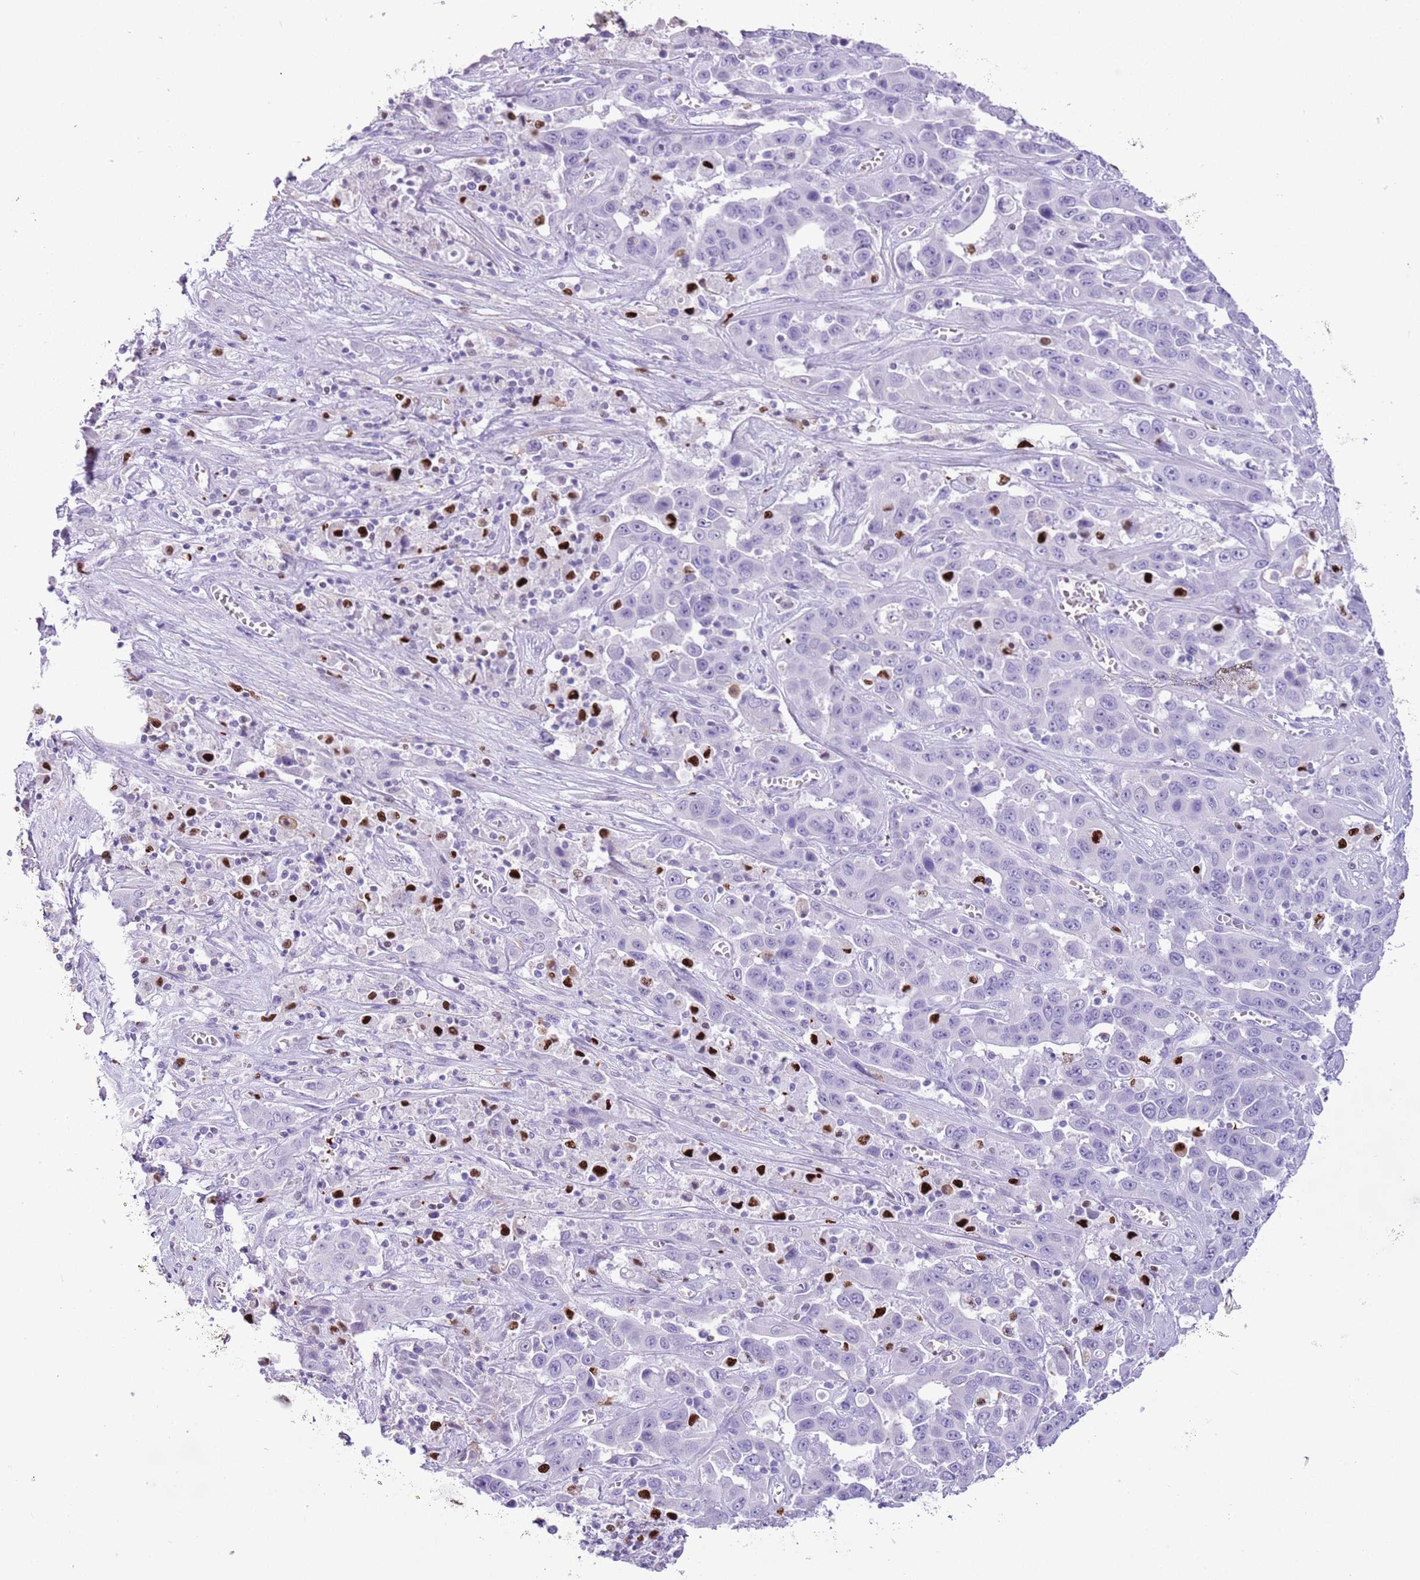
{"staining": {"intensity": "negative", "quantity": "none", "location": "none"}, "tissue": "liver cancer", "cell_type": "Tumor cells", "image_type": "cancer", "snomed": [{"axis": "morphology", "description": "Cholangiocarcinoma"}, {"axis": "topography", "description": "Liver"}], "caption": "Immunohistochemistry photomicrograph of neoplastic tissue: liver cholangiocarcinoma stained with DAB exhibits no significant protein positivity in tumor cells. The staining was performed using DAB (3,3'-diaminobenzidine) to visualize the protein expression in brown, while the nuclei were stained in blue with hematoxylin (Magnification: 20x).", "gene": "SLC7A14", "patient": {"sex": "female", "age": 52}}